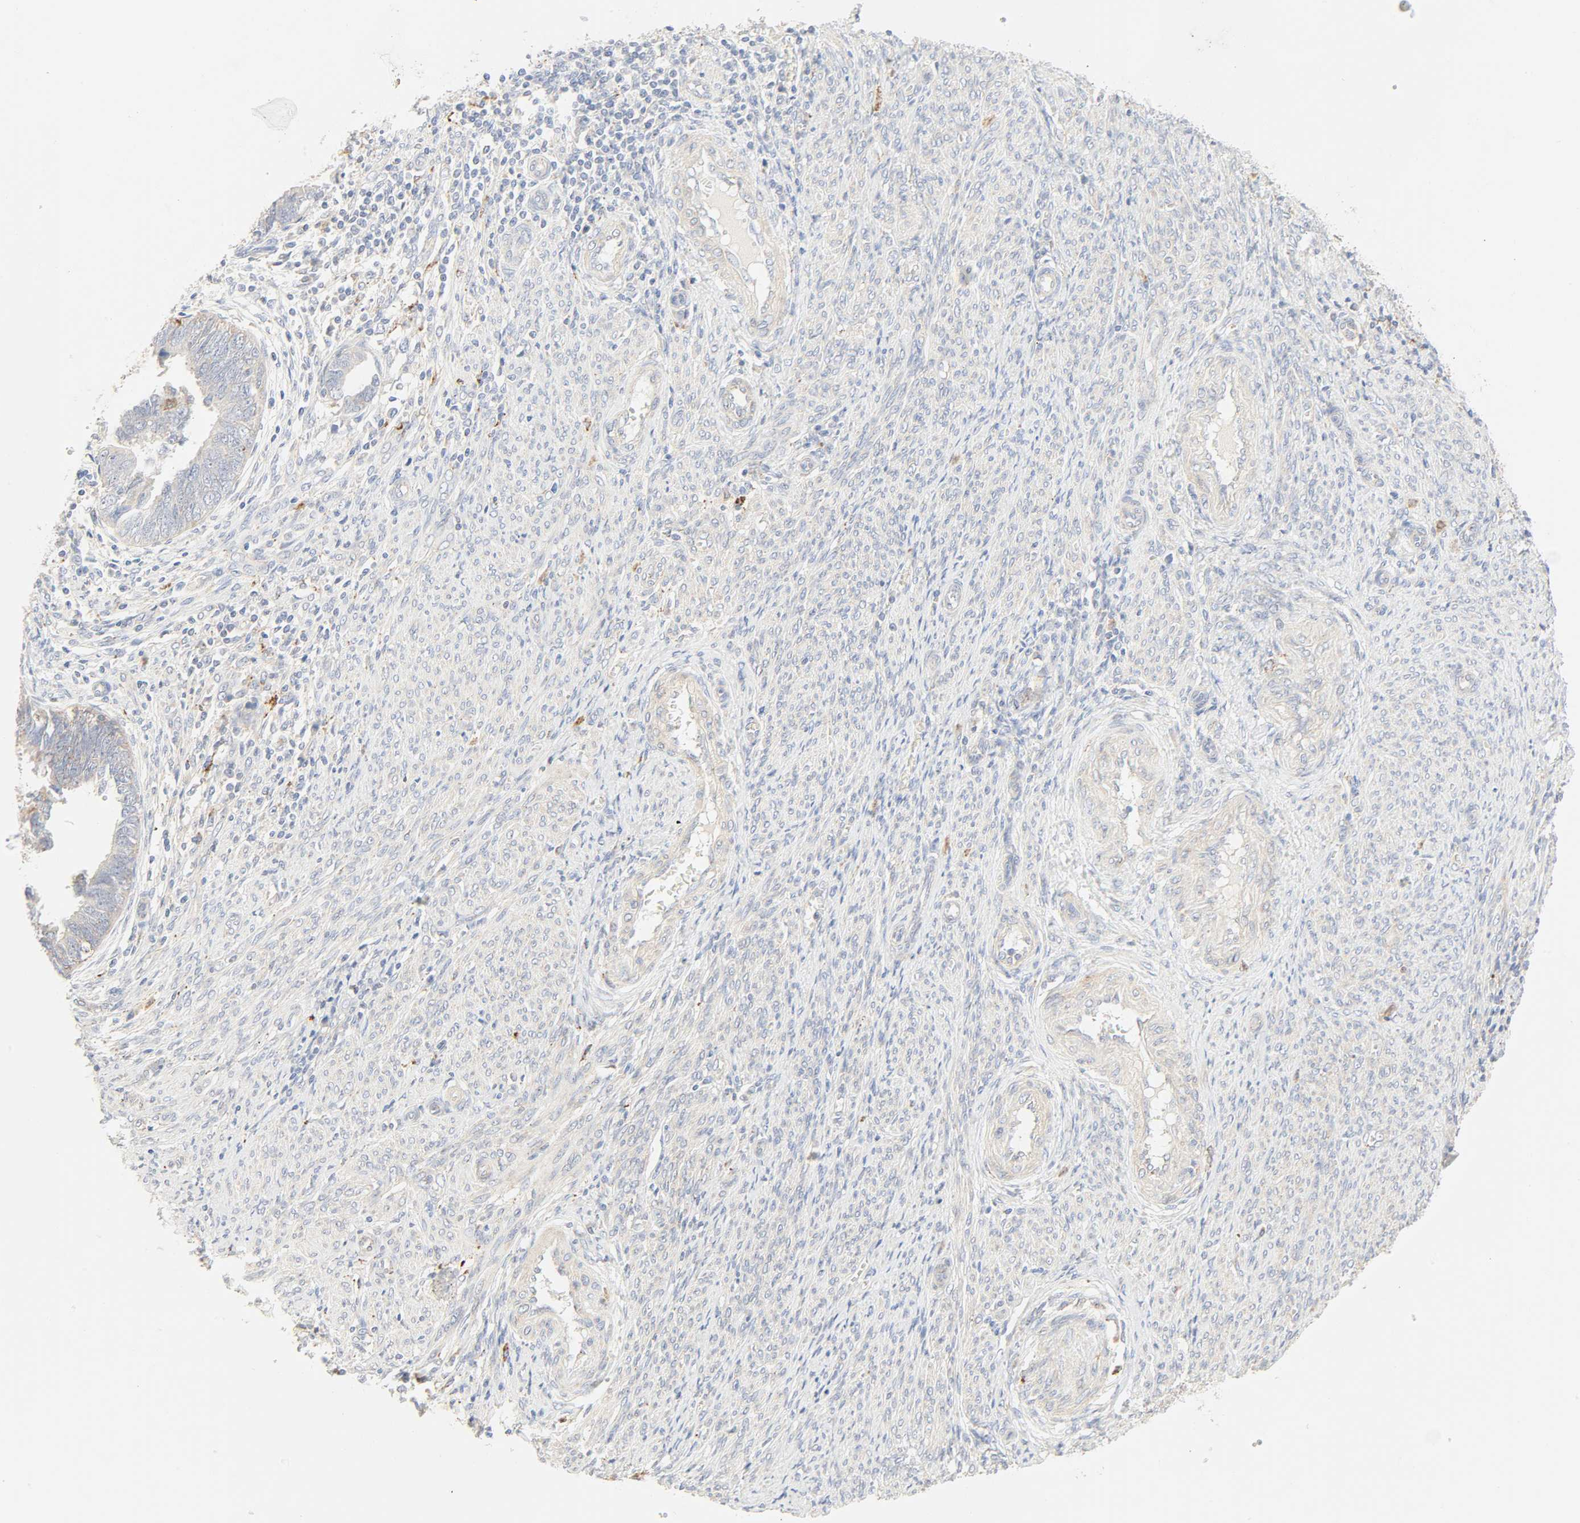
{"staining": {"intensity": "negative", "quantity": "none", "location": "none"}, "tissue": "endometrial cancer", "cell_type": "Tumor cells", "image_type": "cancer", "snomed": [{"axis": "morphology", "description": "Adenocarcinoma, NOS"}, {"axis": "topography", "description": "Endometrium"}], "caption": "The photomicrograph displays no significant staining in tumor cells of endometrial cancer.", "gene": "CAMK2A", "patient": {"sex": "female", "age": 75}}